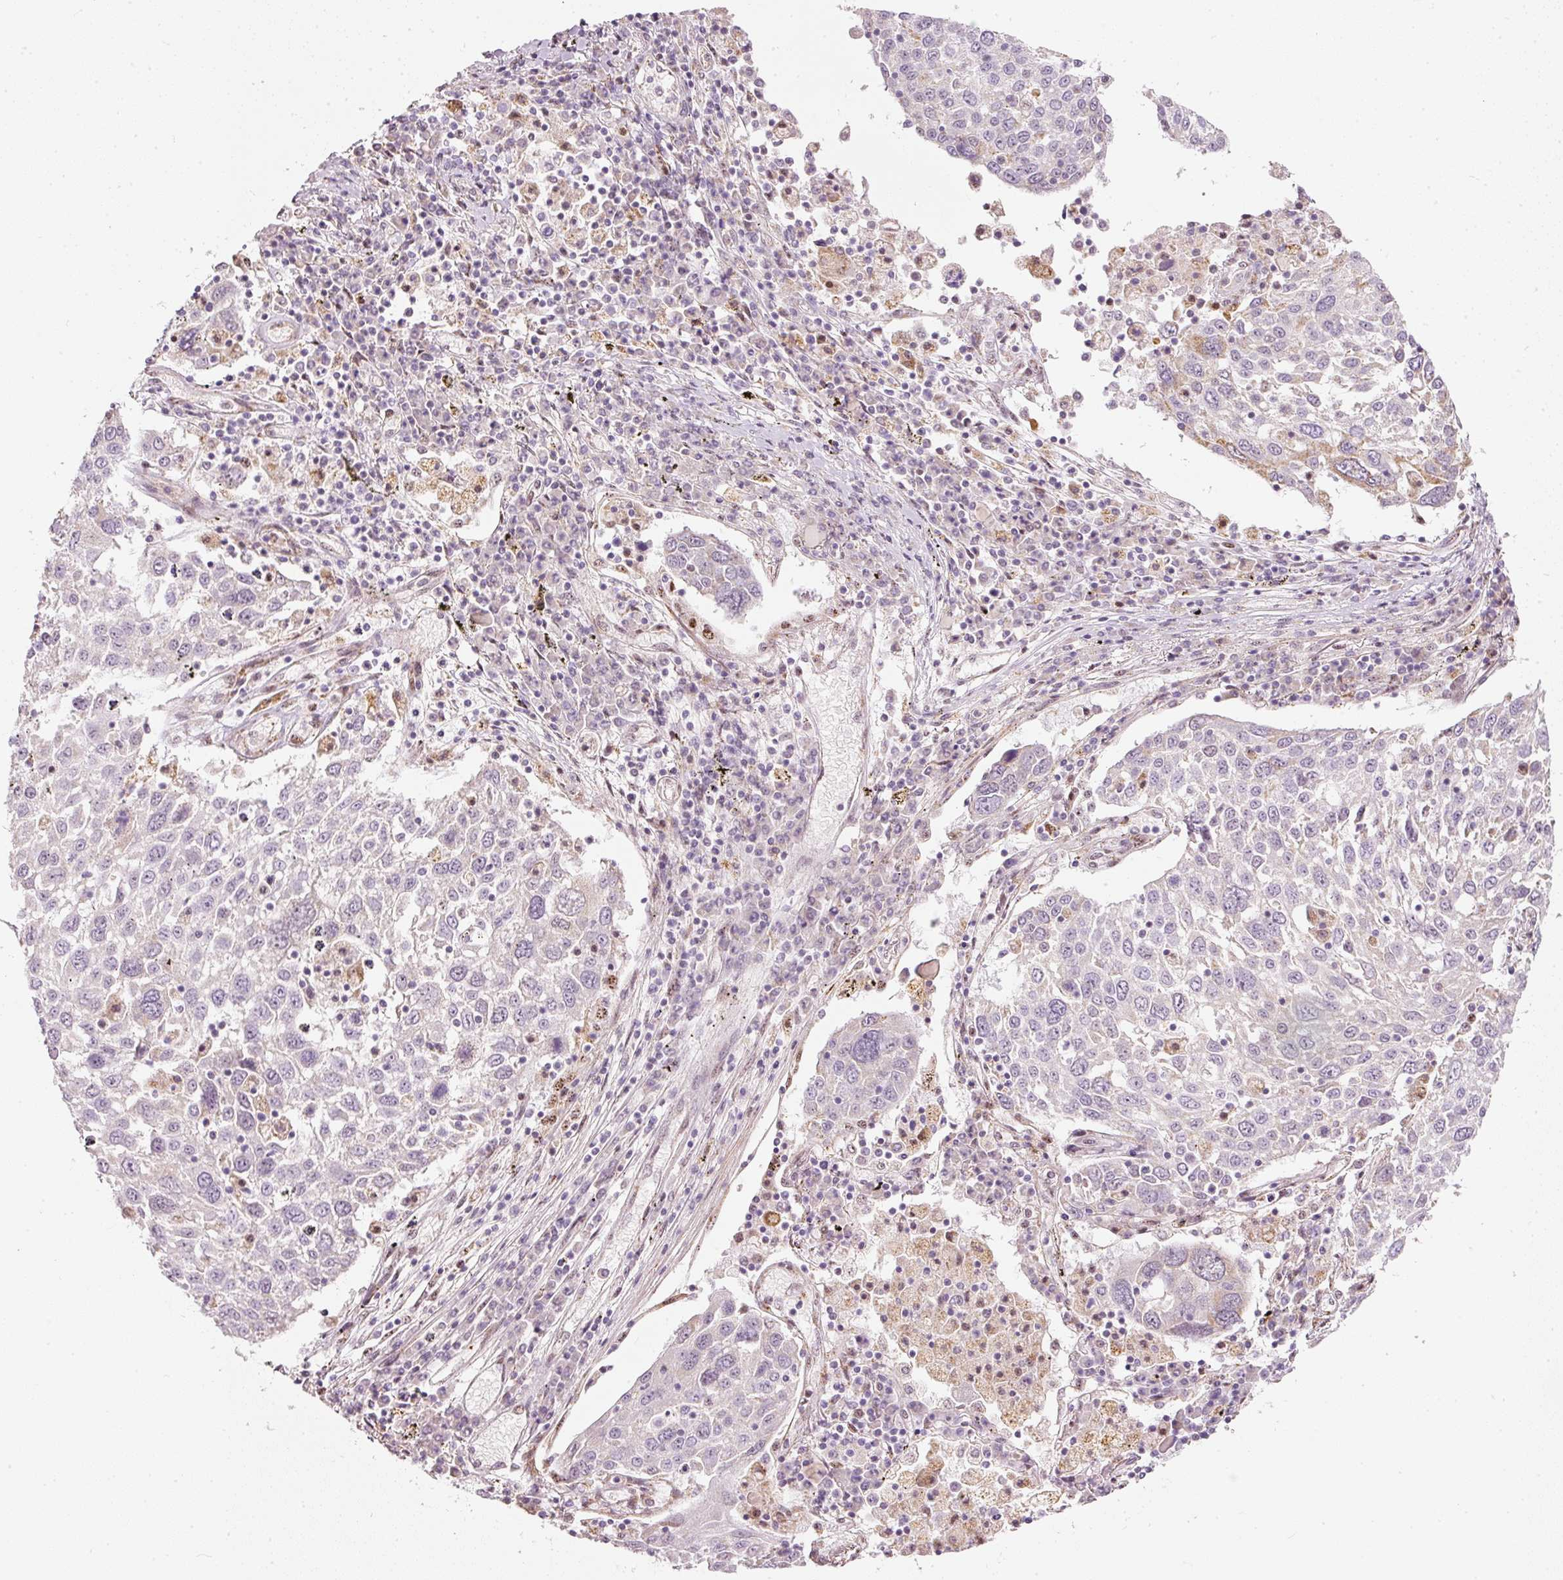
{"staining": {"intensity": "negative", "quantity": "none", "location": "none"}, "tissue": "lung cancer", "cell_type": "Tumor cells", "image_type": "cancer", "snomed": [{"axis": "morphology", "description": "Squamous cell carcinoma, NOS"}, {"axis": "topography", "description": "Lung"}], "caption": "The photomicrograph reveals no significant positivity in tumor cells of lung squamous cell carcinoma. (Immunohistochemistry (ihc), brightfield microscopy, high magnification).", "gene": "RNF39", "patient": {"sex": "male", "age": 65}}